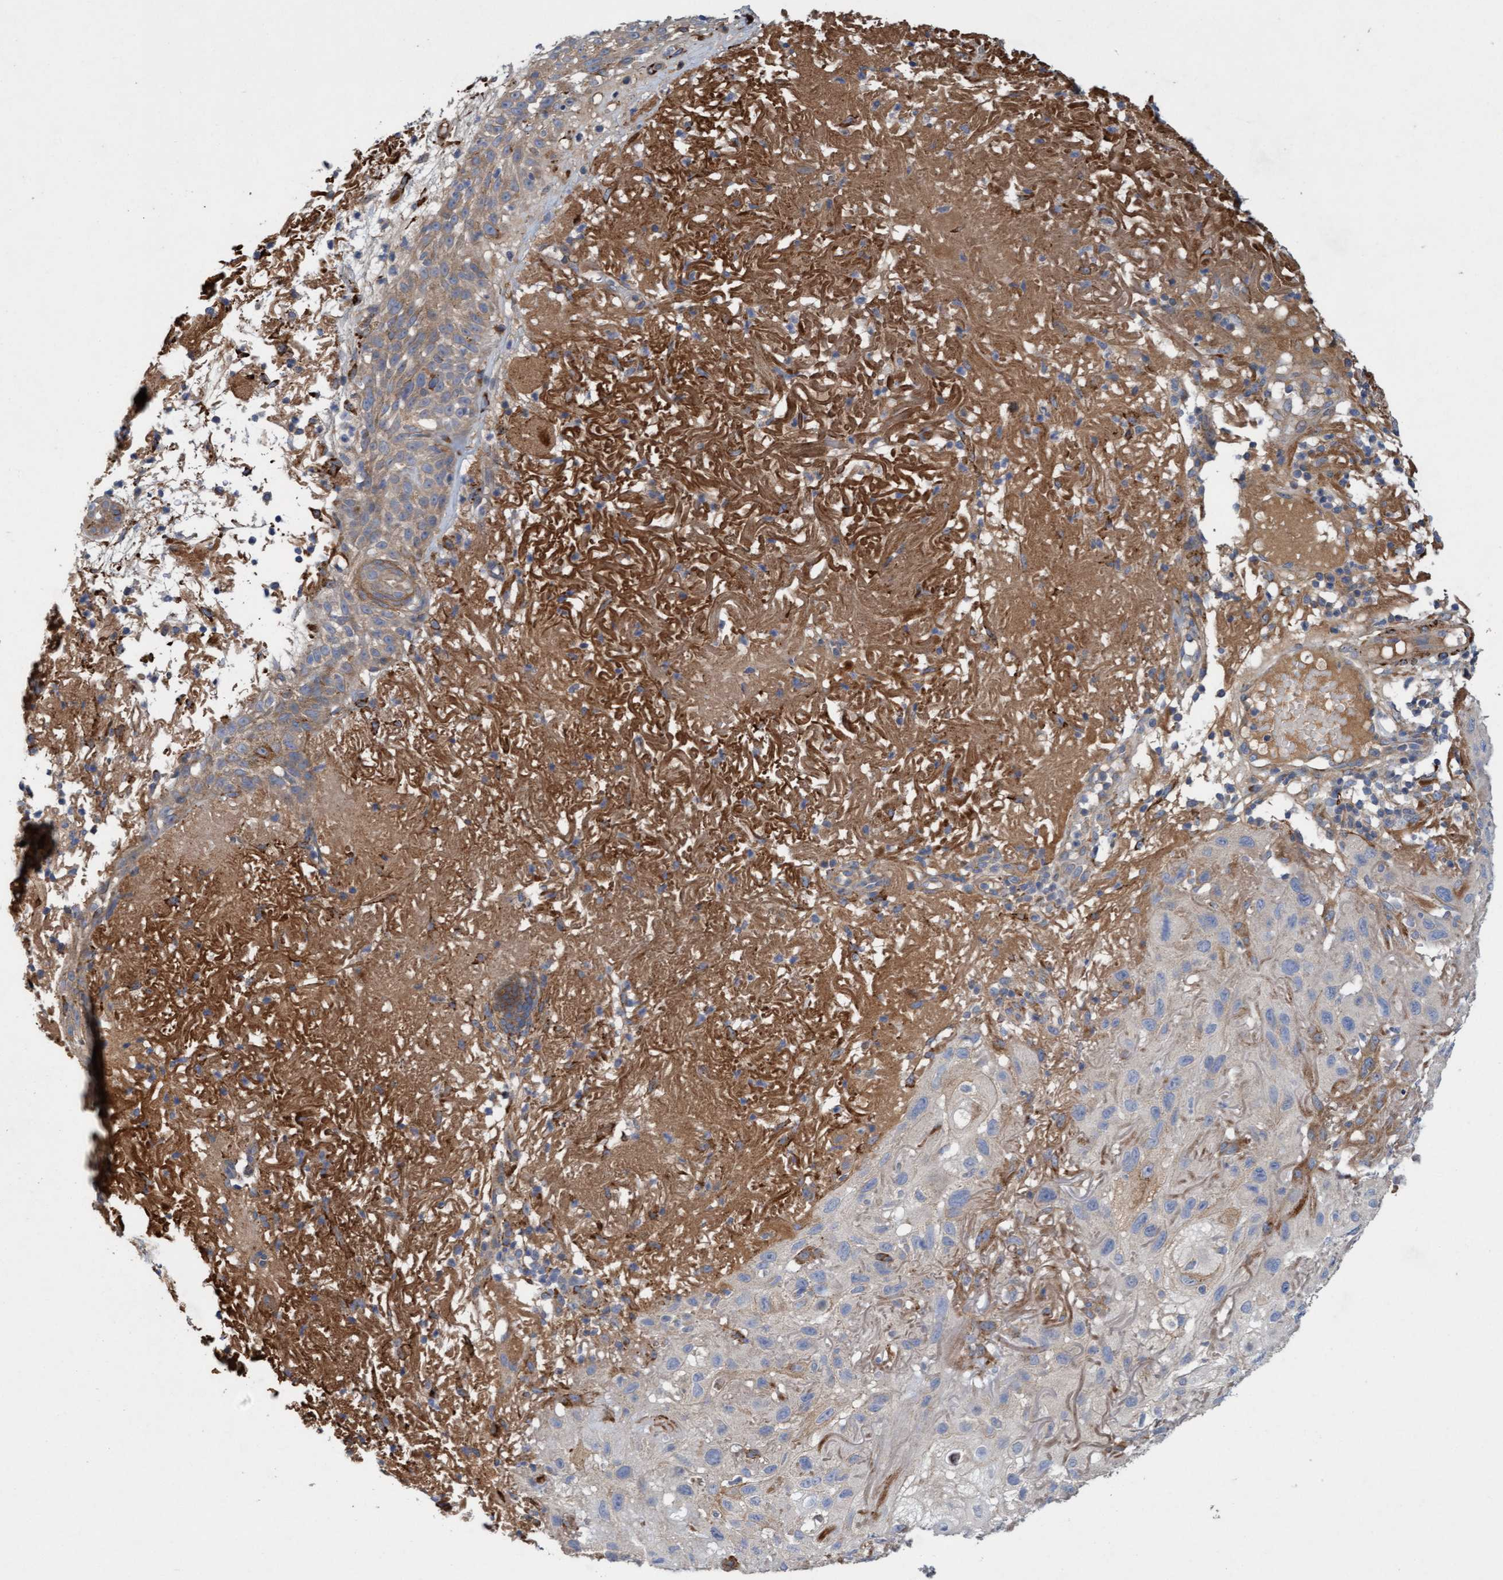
{"staining": {"intensity": "weak", "quantity": "25%-75%", "location": "cytoplasmic/membranous"}, "tissue": "skin cancer", "cell_type": "Tumor cells", "image_type": "cancer", "snomed": [{"axis": "morphology", "description": "Squamous cell carcinoma, NOS"}, {"axis": "topography", "description": "Skin"}], "caption": "Protein analysis of skin squamous cell carcinoma tissue demonstrates weak cytoplasmic/membranous expression in approximately 25%-75% of tumor cells.", "gene": "DDHD2", "patient": {"sex": "female", "age": 96}}